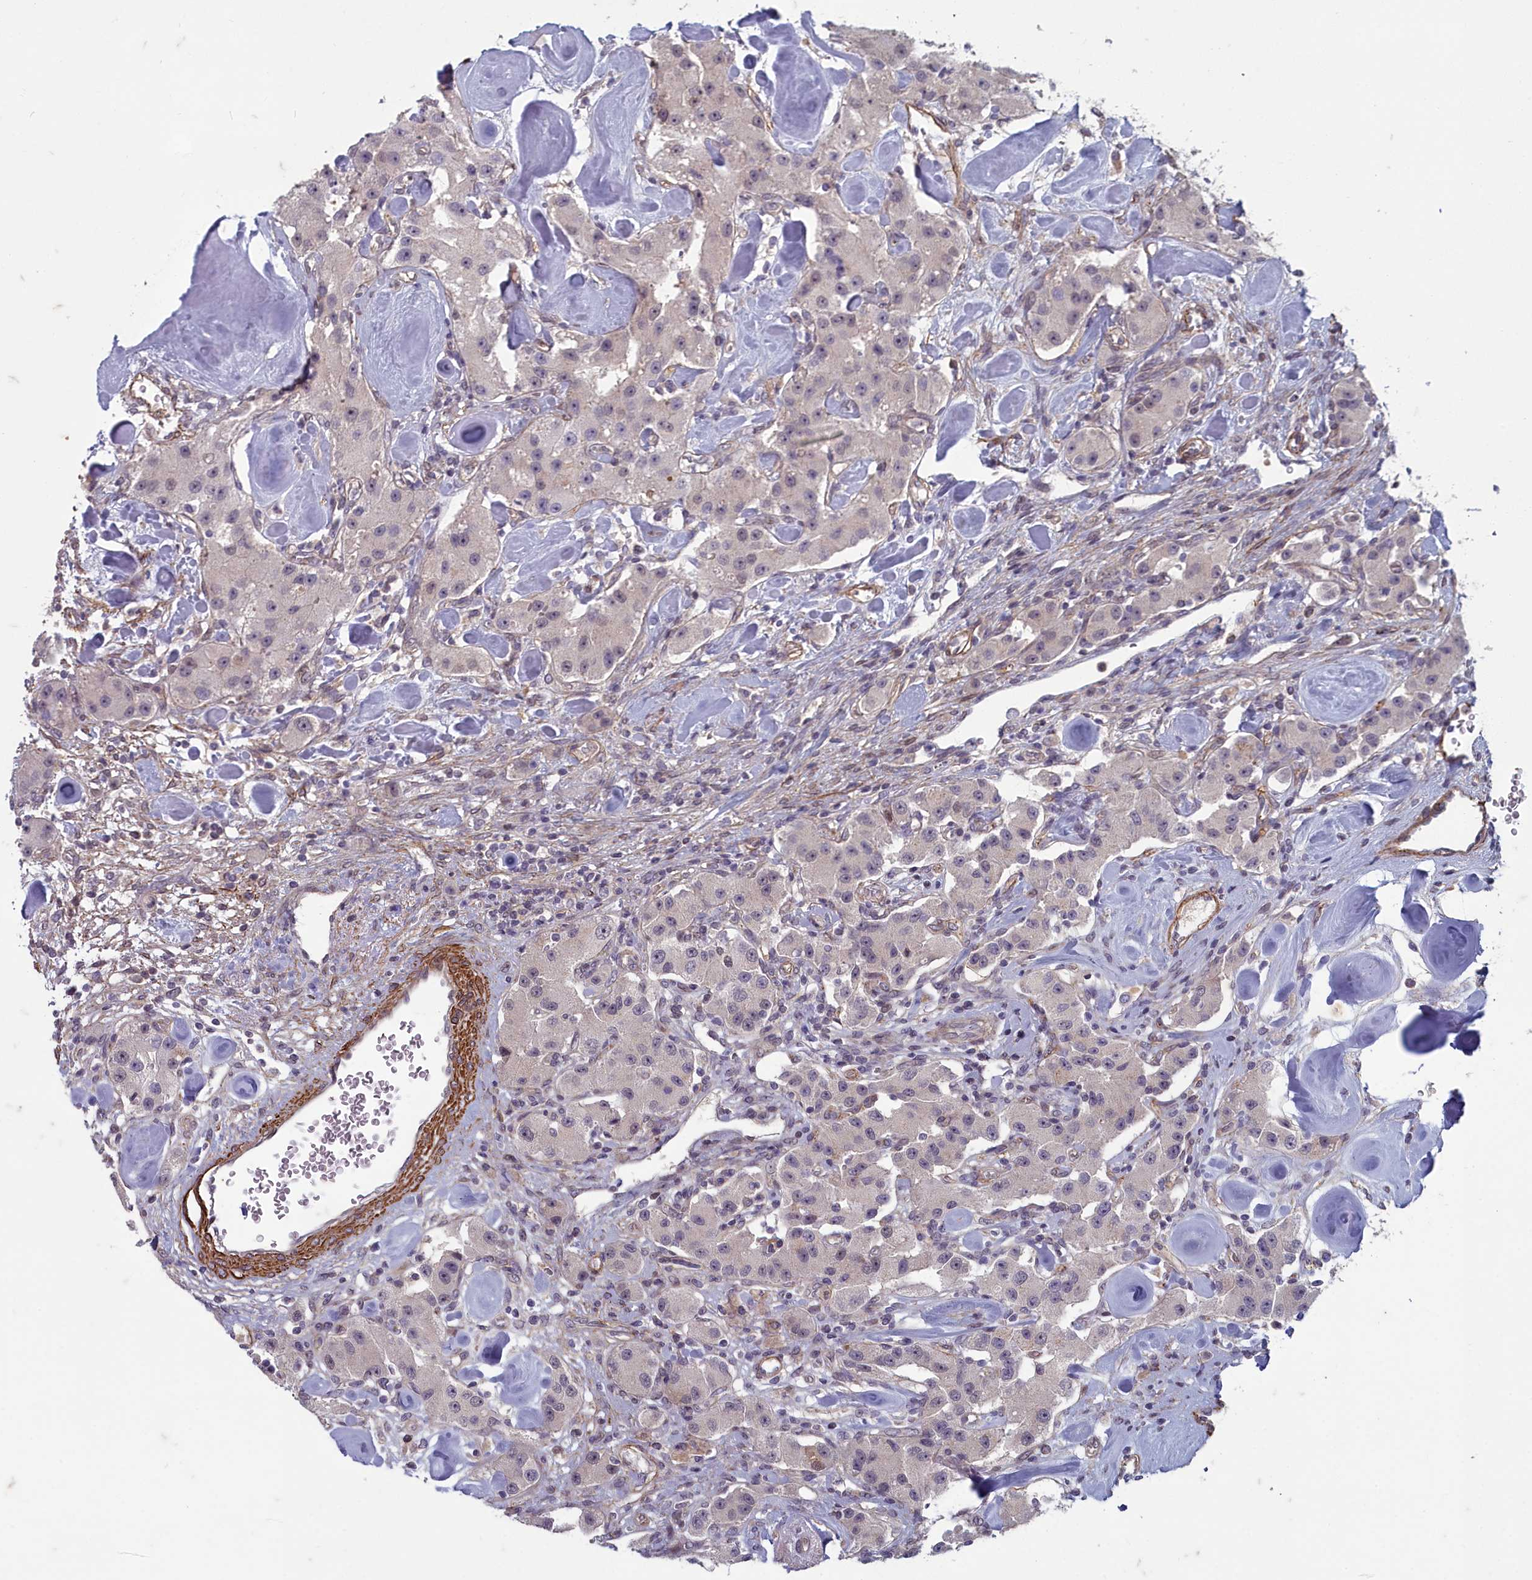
{"staining": {"intensity": "negative", "quantity": "none", "location": "none"}, "tissue": "carcinoid", "cell_type": "Tumor cells", "image_type": "cancer", "snomed": [{"axis": "morphology", "description": "Carcinoid, malignant, NOS"}, {"axis": "topography", "description": "Pancreas"}], "caption": "Micrograph shows no significant protein staining in tumor cells of carcinoid (malignant). The staining was performed using DAB (3,3'-diaminobenzidine) to visualize the protein expression in brown, while the nuclei were stained in blue with hematoxylin (Magnification: 20x).", "gene": "ZNF626", "patient": {"sex": "male", "age": 41}}